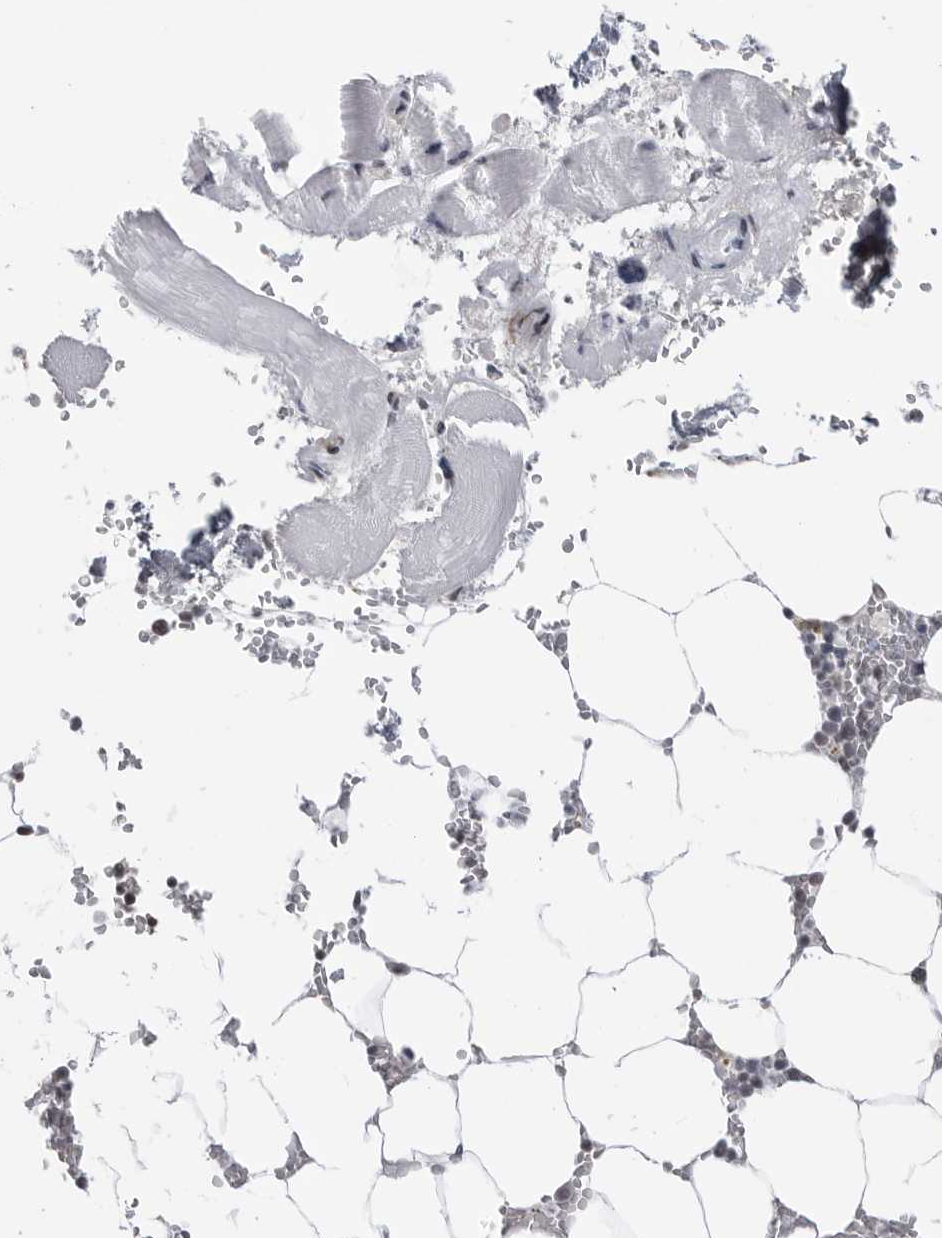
{"staining": {"intensity": "moderate", "quantity": "<25%", "location": "nuclear"}, "tissue": "bone marrow", "cell_type": "Hematopoietic cells", "image_type": "normal", "snomed": [{"axis": "morphology", "description": "Normal tissue, NOS"}, {"axis": "topography", "description": "Bone marrow"}], "caption": "High-power microscopy captured an immunohistochemistry (IHC) photomicrograph of unremarkable bone marrow, revealing moderate nuclear staining in about <25% of hematopoietic cells. Using DAB (brown) and hematoxylin (blue) stains, captured at high magnification using brightfield microscopy.", "gene": "TRIM66", "patient": {"sex": "male", "age": 70}}